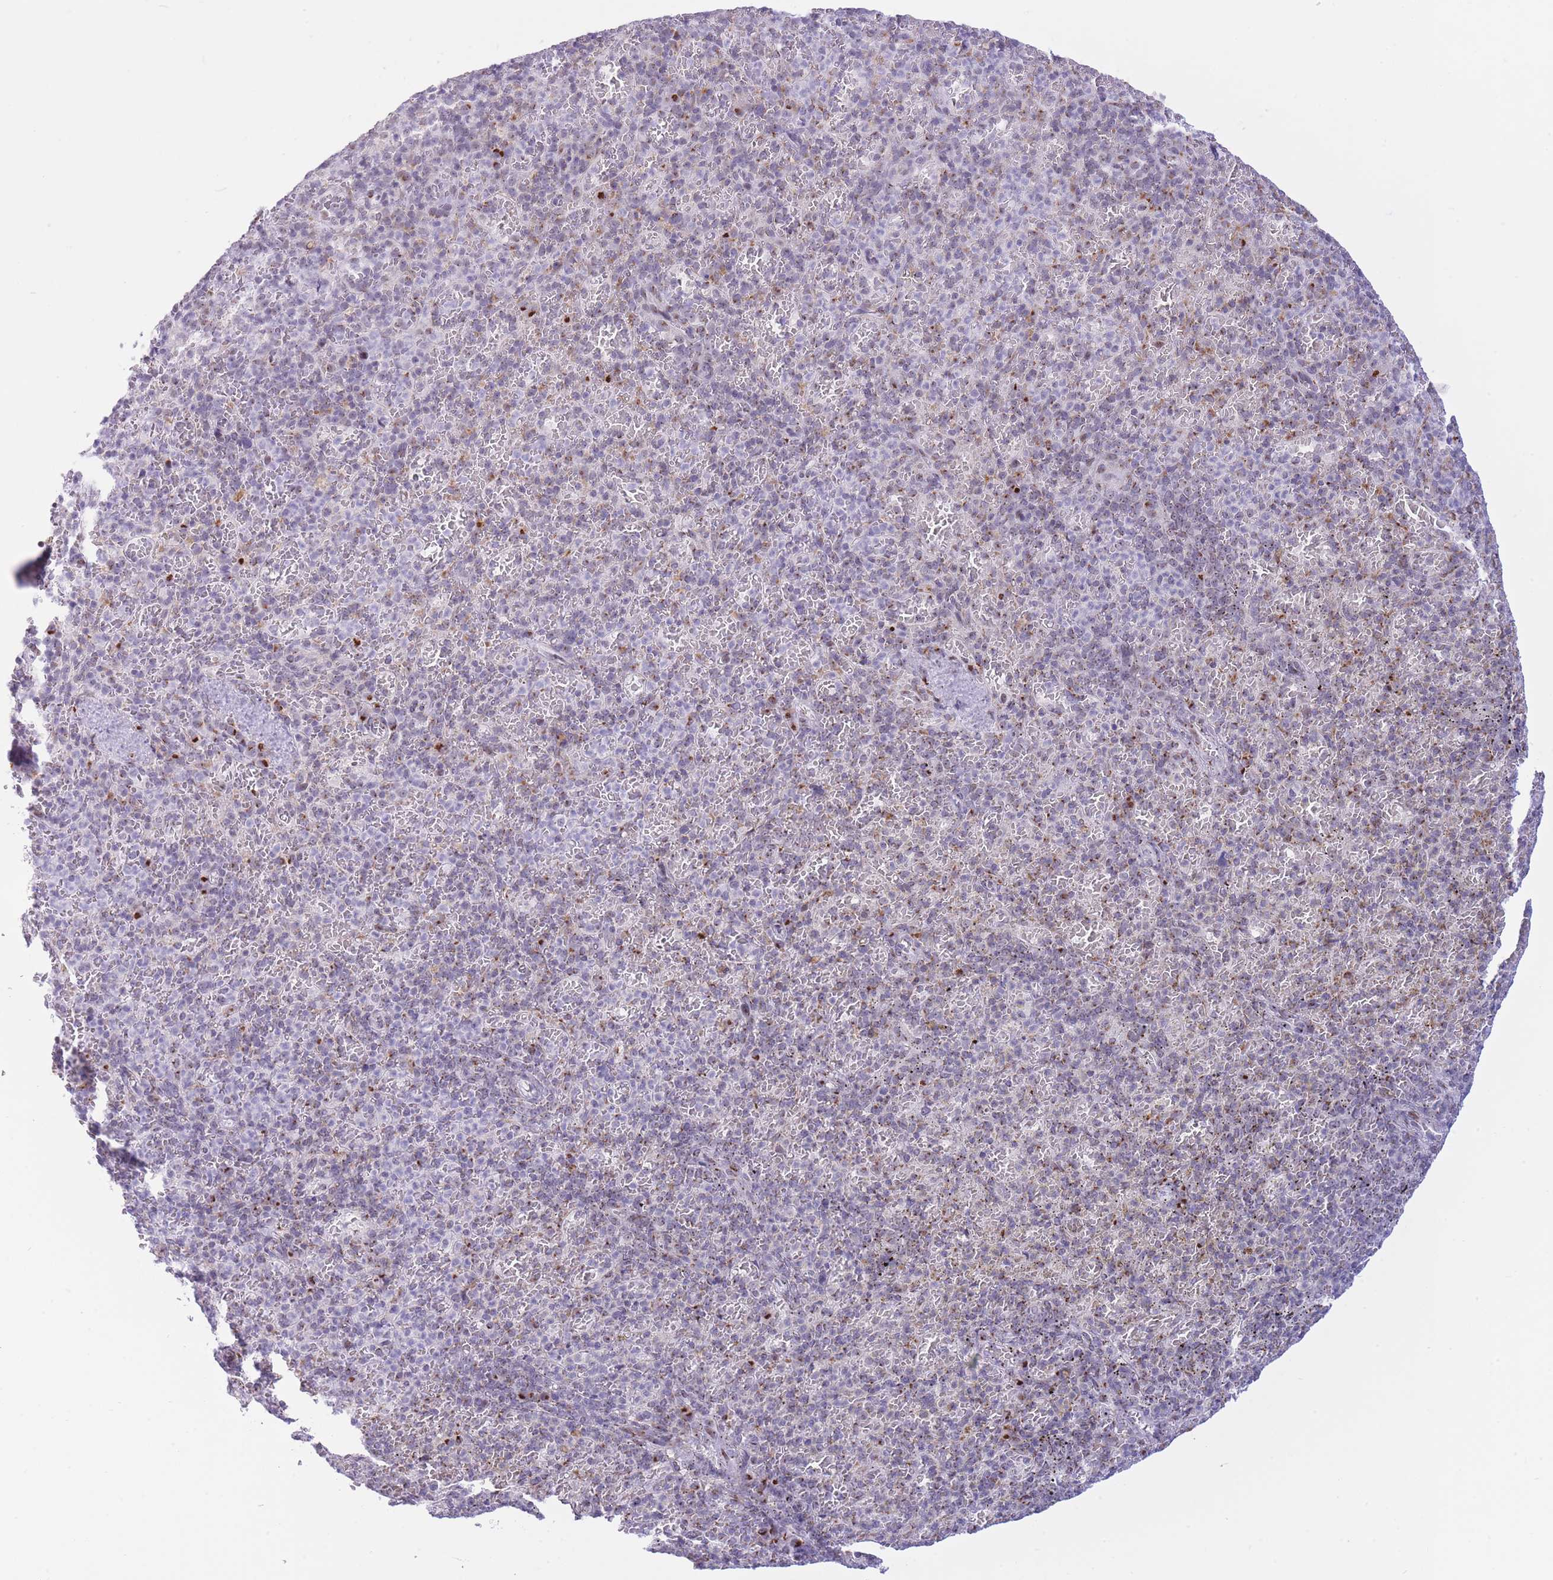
{"staining": {"intensity": "moderate", "quantity": "<25%", "location": "cytoplasmic/membranous"}, "tissue": "spleen", "cell_type": "Cells in red pulp", "image_type": "normal", "snomed": [{"axis": "morphology", "description": "Normal tissue, NOS"}, {"axis": "topography", "description": "Spleen"}], "caption": "Cells in red pulp demonstrate low levels of moderate cytoplasmic/membranous expression in approximately <25% of cells in normal spleen. (Stains: DAB in brown, nuclei in blue, Microscopy: brightfield microscopy at high magnification).", "gene": "INO80C", "patient": {"sex": "female", "age": 74}}